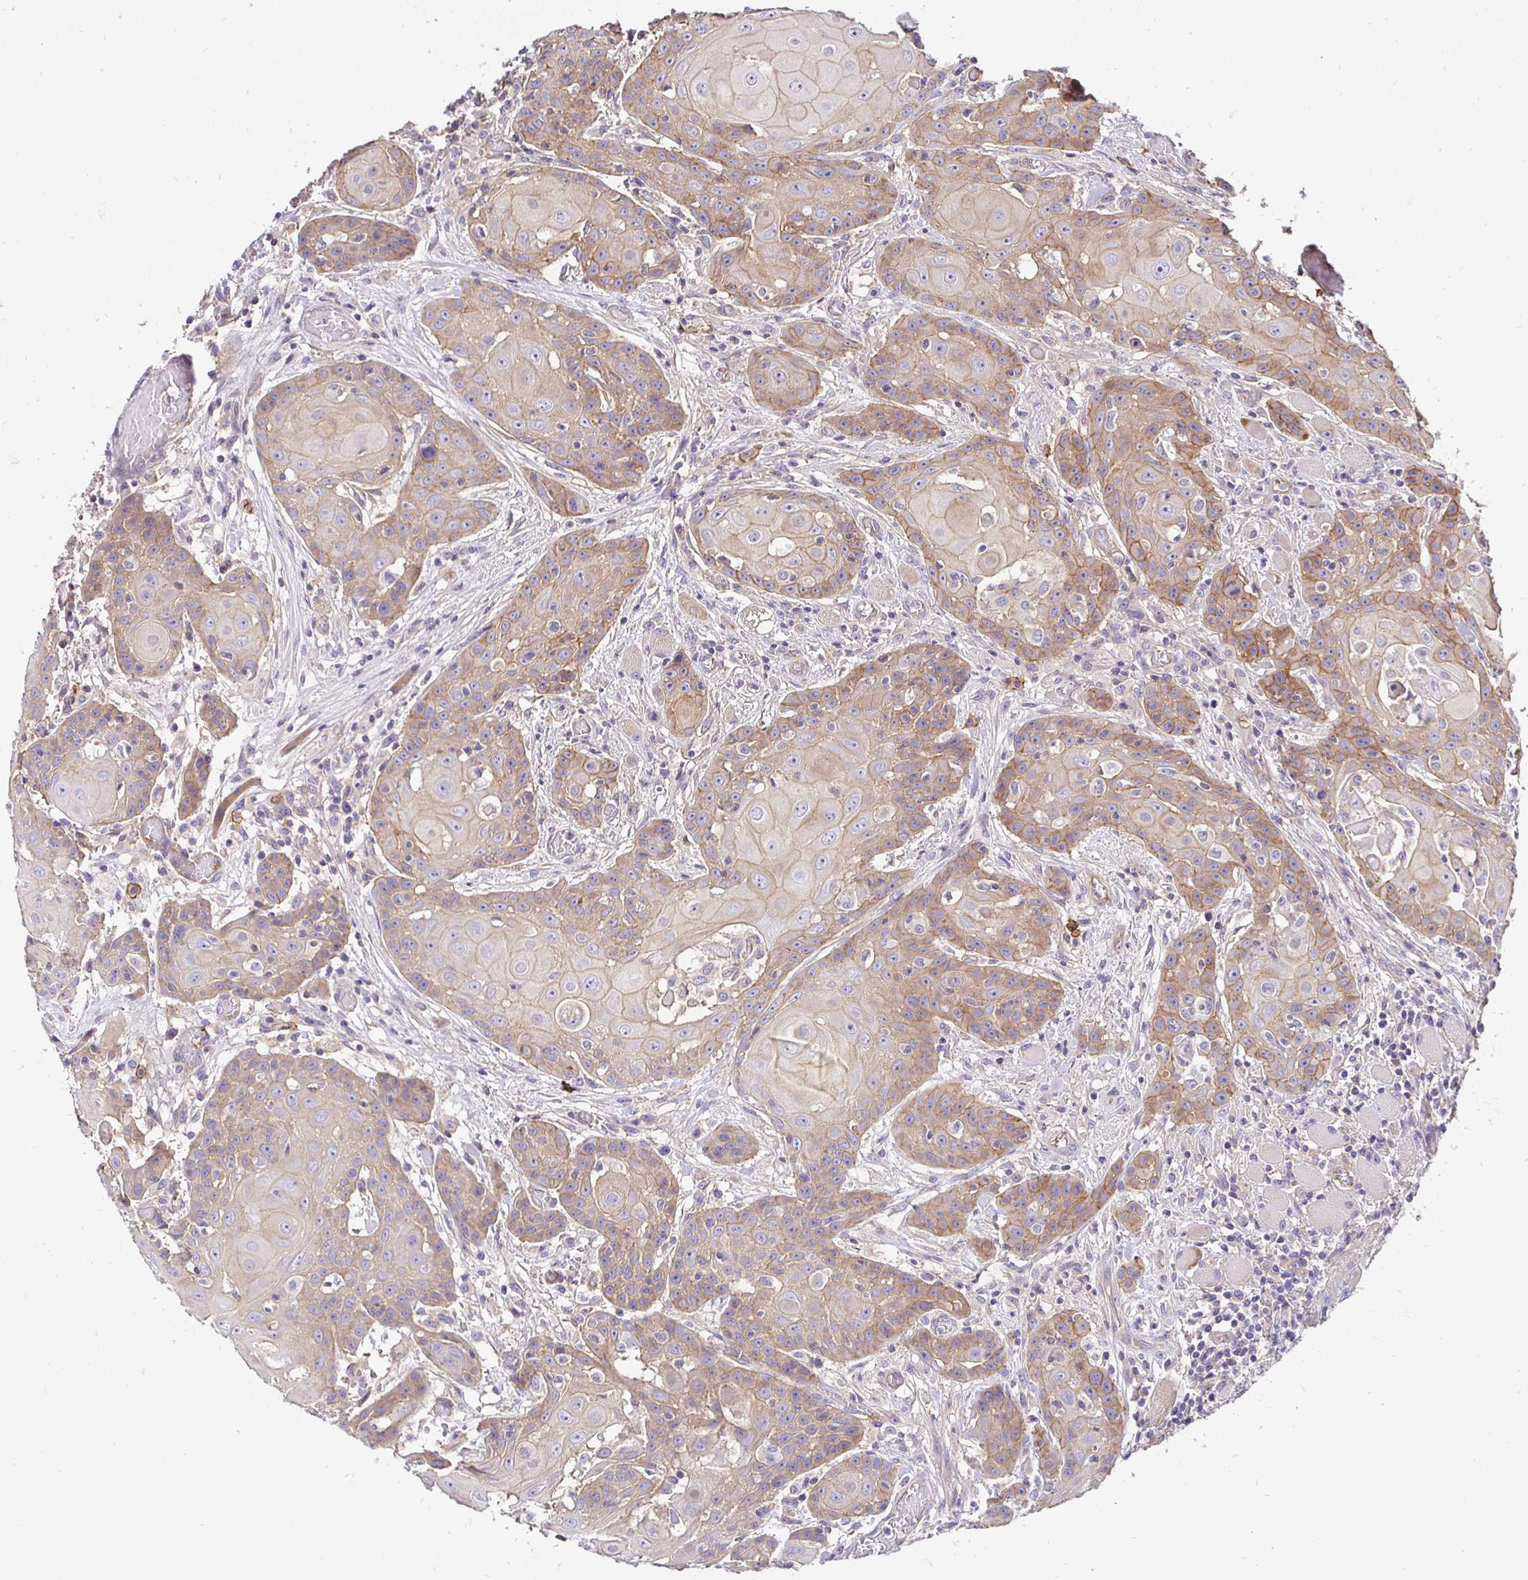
{"staining": {"intensity": "weak", "quantity": ">75%", "location": "cytoplasmic/membranous"}, "tissue": "head and neck cancer", "cell_type": "Tumor cells", "image_type": "cancer", "snomed": [{"axis": "morphology", "description": "Normal tissue, NOS"}, {"axis": "morphology", "description": "Squamous cell carcinoma, NOS"}, {"axis": "topography", "description": "Oral tissue"}, {"axis": "topography", "description": "Head-Neck"}], "caption": "Approximately >75% of tumor cells in human squamous cell carcinoma (head and neck) reveal weak cytoplasmic/membranous protein expression as visualized by brown immunohistochemical staining.", "gene": "SLC9A1", "patient": {"sex": "female", "age": 55}}